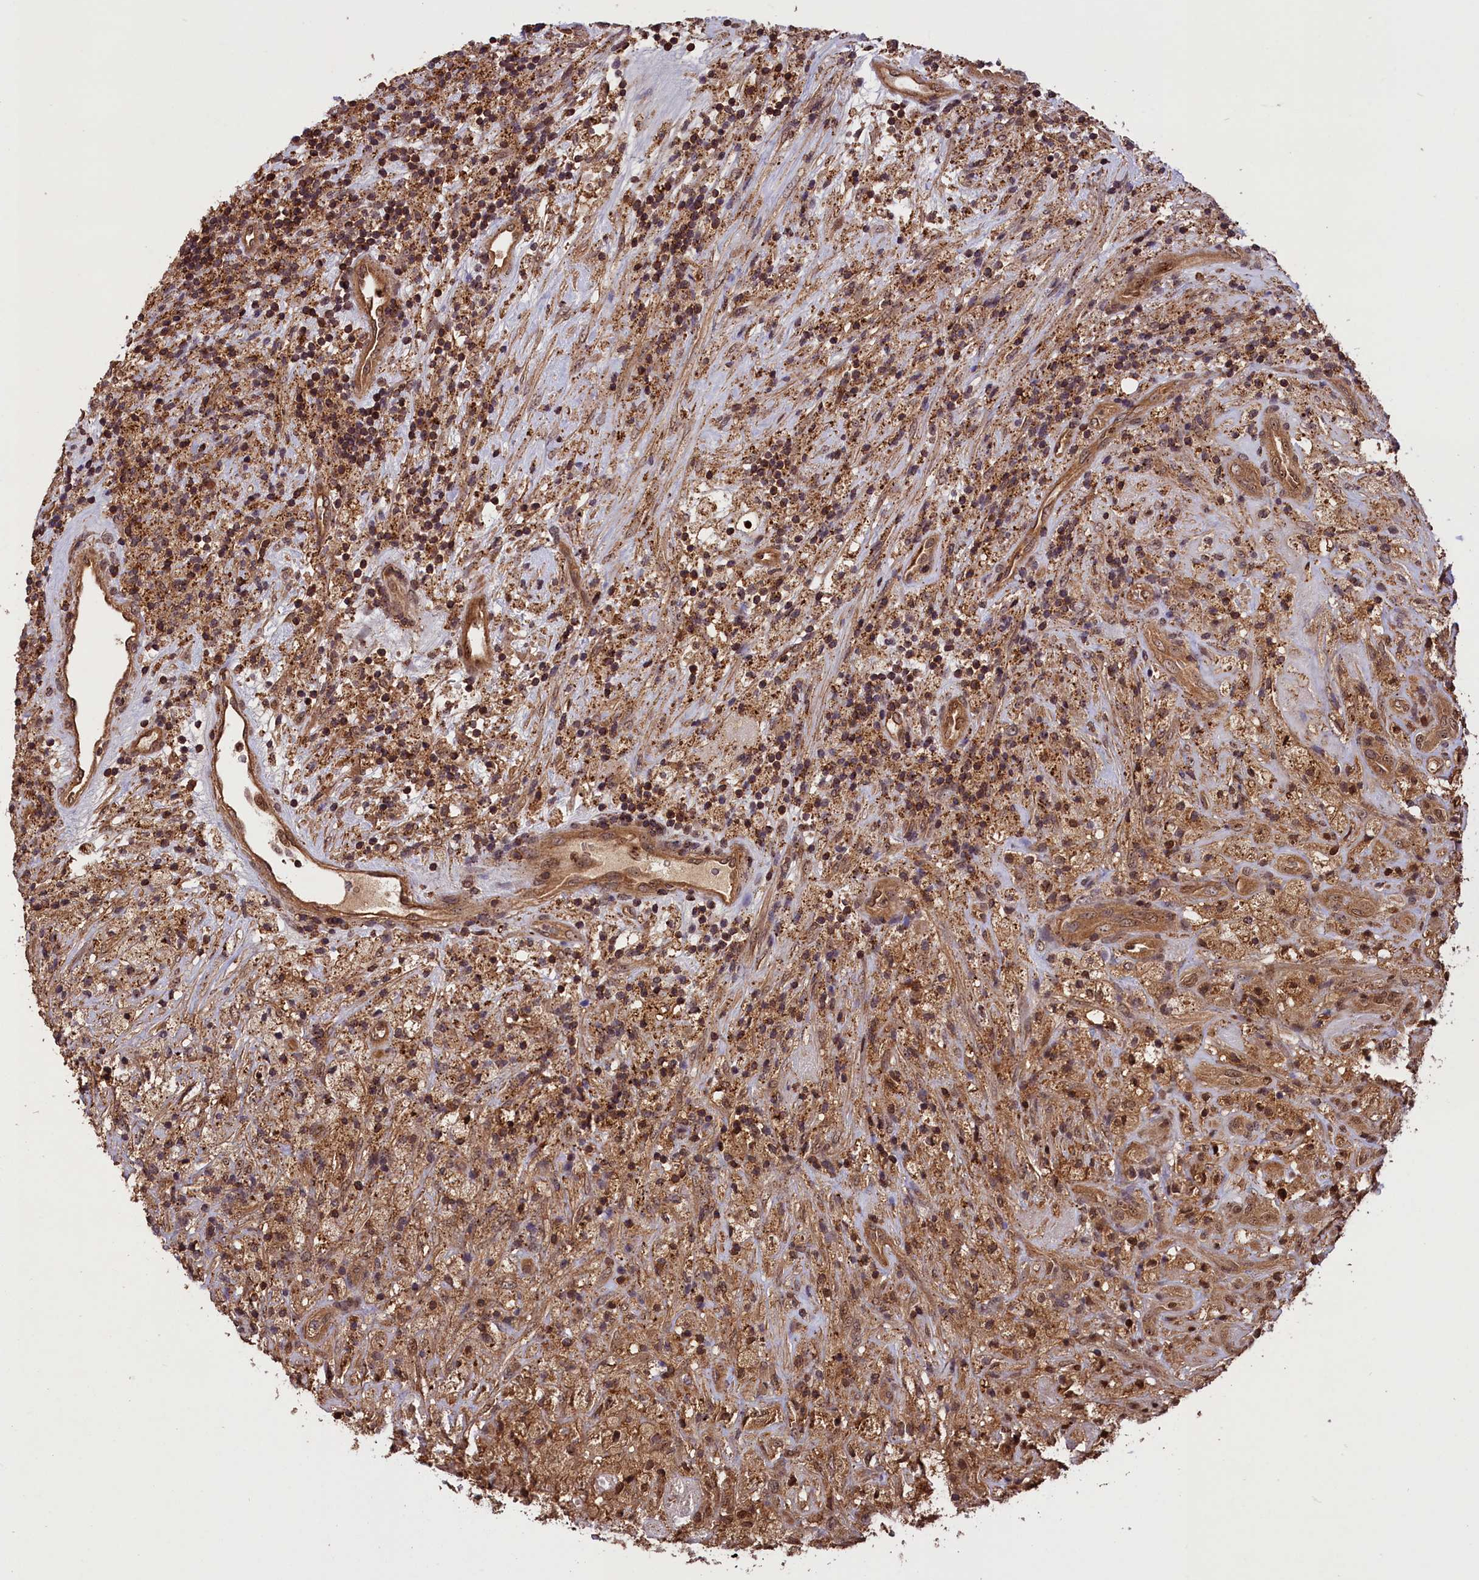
{"staining": {"intensity": "moderate", "quantity": ">75%", "location": "cytoplasmic/membranous,nuclear"}, "tissue": "glioma", "cell_type": "Tumor cells", "image_type": "cancer", "snomed": [{"axis": "morphology", "description": "Glioma, malignant, High grade"}, {"axis": "topography", "description": "Brain"}], "caption": "A brown stain shows moderate cytoplasmic/membranous and nuclear staining of a protein in human glioma tumor cells. Ihc stains the protein of interest in brown and the nuclei are stained blue.", "gene": "IST1", "patient": {"sex": "male", "age": 69}}